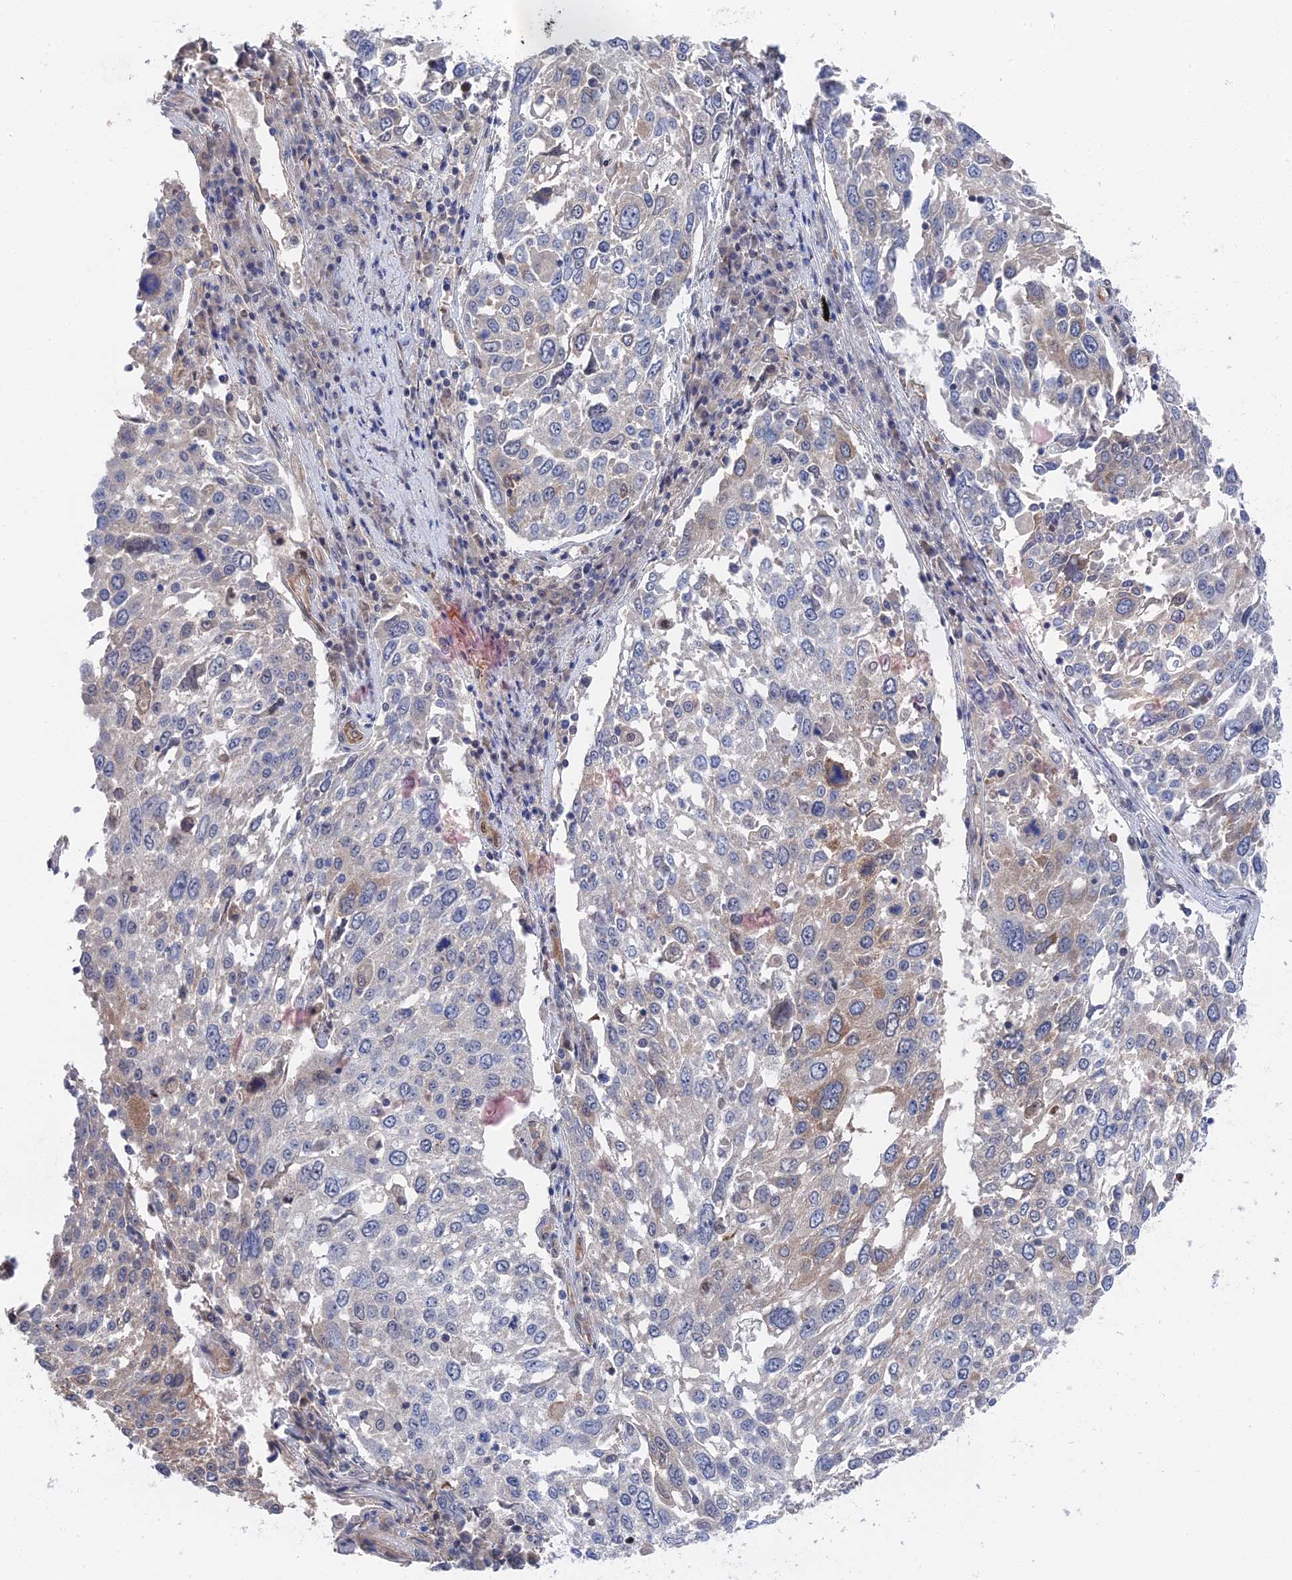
{"staining": {"intensity": "weak", "quantity": "<25%", "location": "cytoplasmic/membranous"}, "tissue": "lung cancer", "cell_type": "Tumor cells", "image_type": "cancer", "snomed": [{"axis": "morphology", "description": "Squamous cell carcinoma, NOS"}, {"axis": "topography", "description": "Lung"}], "caption": "This is an IHC image of human lung squamous cell carcinoma. There is no positivity in tumor cells.", "gene": "MTHFSD", "patient": {"sex": "male", "age": 65}}